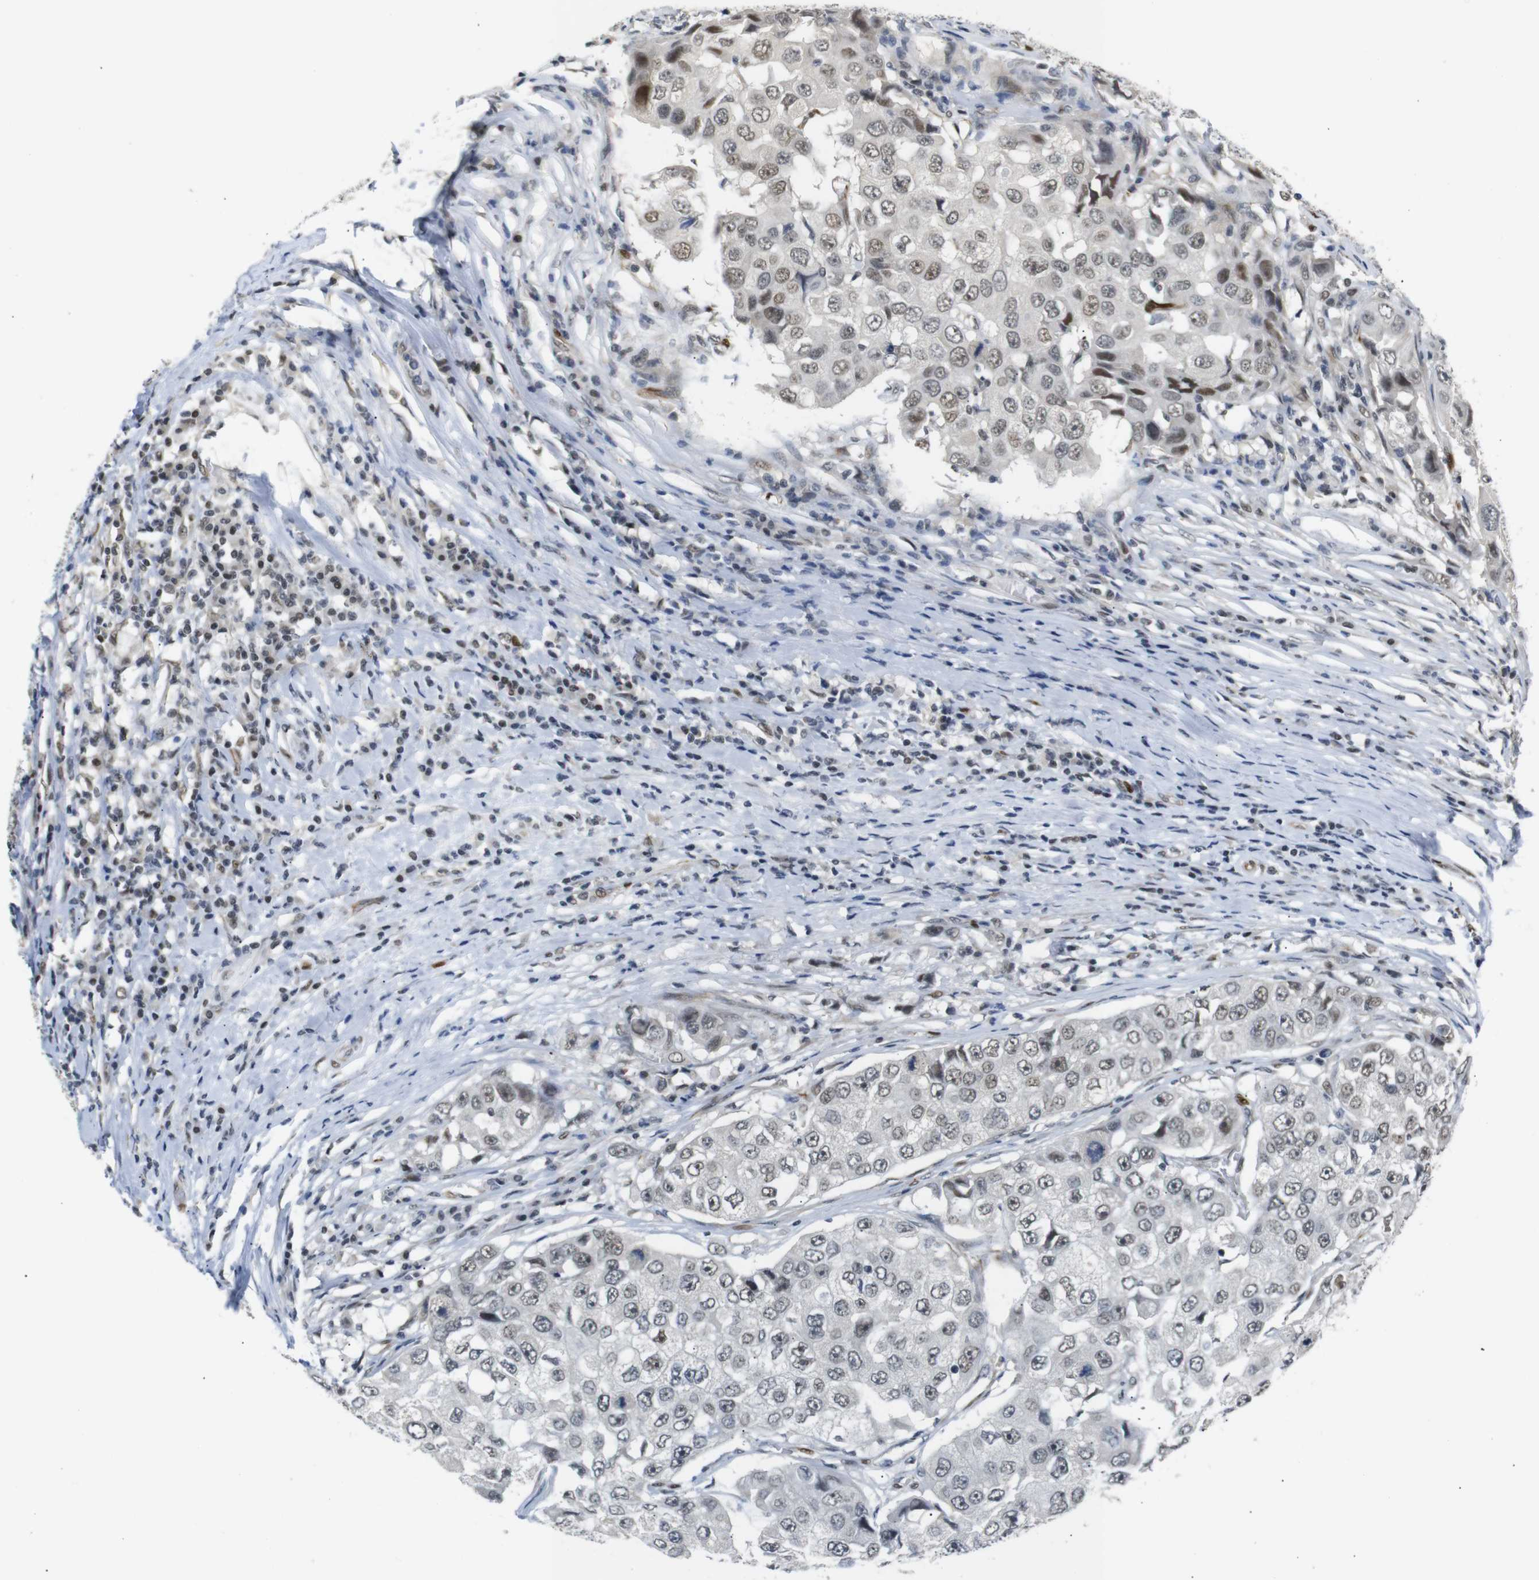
{"staining": {"intensity": "weak", "quantity": ">75%", "location": "nuclear"}, "tissue": "breast cancer", "cell_type": "Tumor cells", "image_type": "cancer", "snomed": [{"axis": "morphology", "description": "Duct carcinoma"}, {"axis": "topography", "description": "Breast"}], "caption": "IHC image of human breast cancer (intraductal carcinoma) stained for a protein (brown), which displays low levels of weak nuclear staining in about >75% of tumor cells.", "gene": "TBX2", "patient": {"sex": "female", "age": 27}}